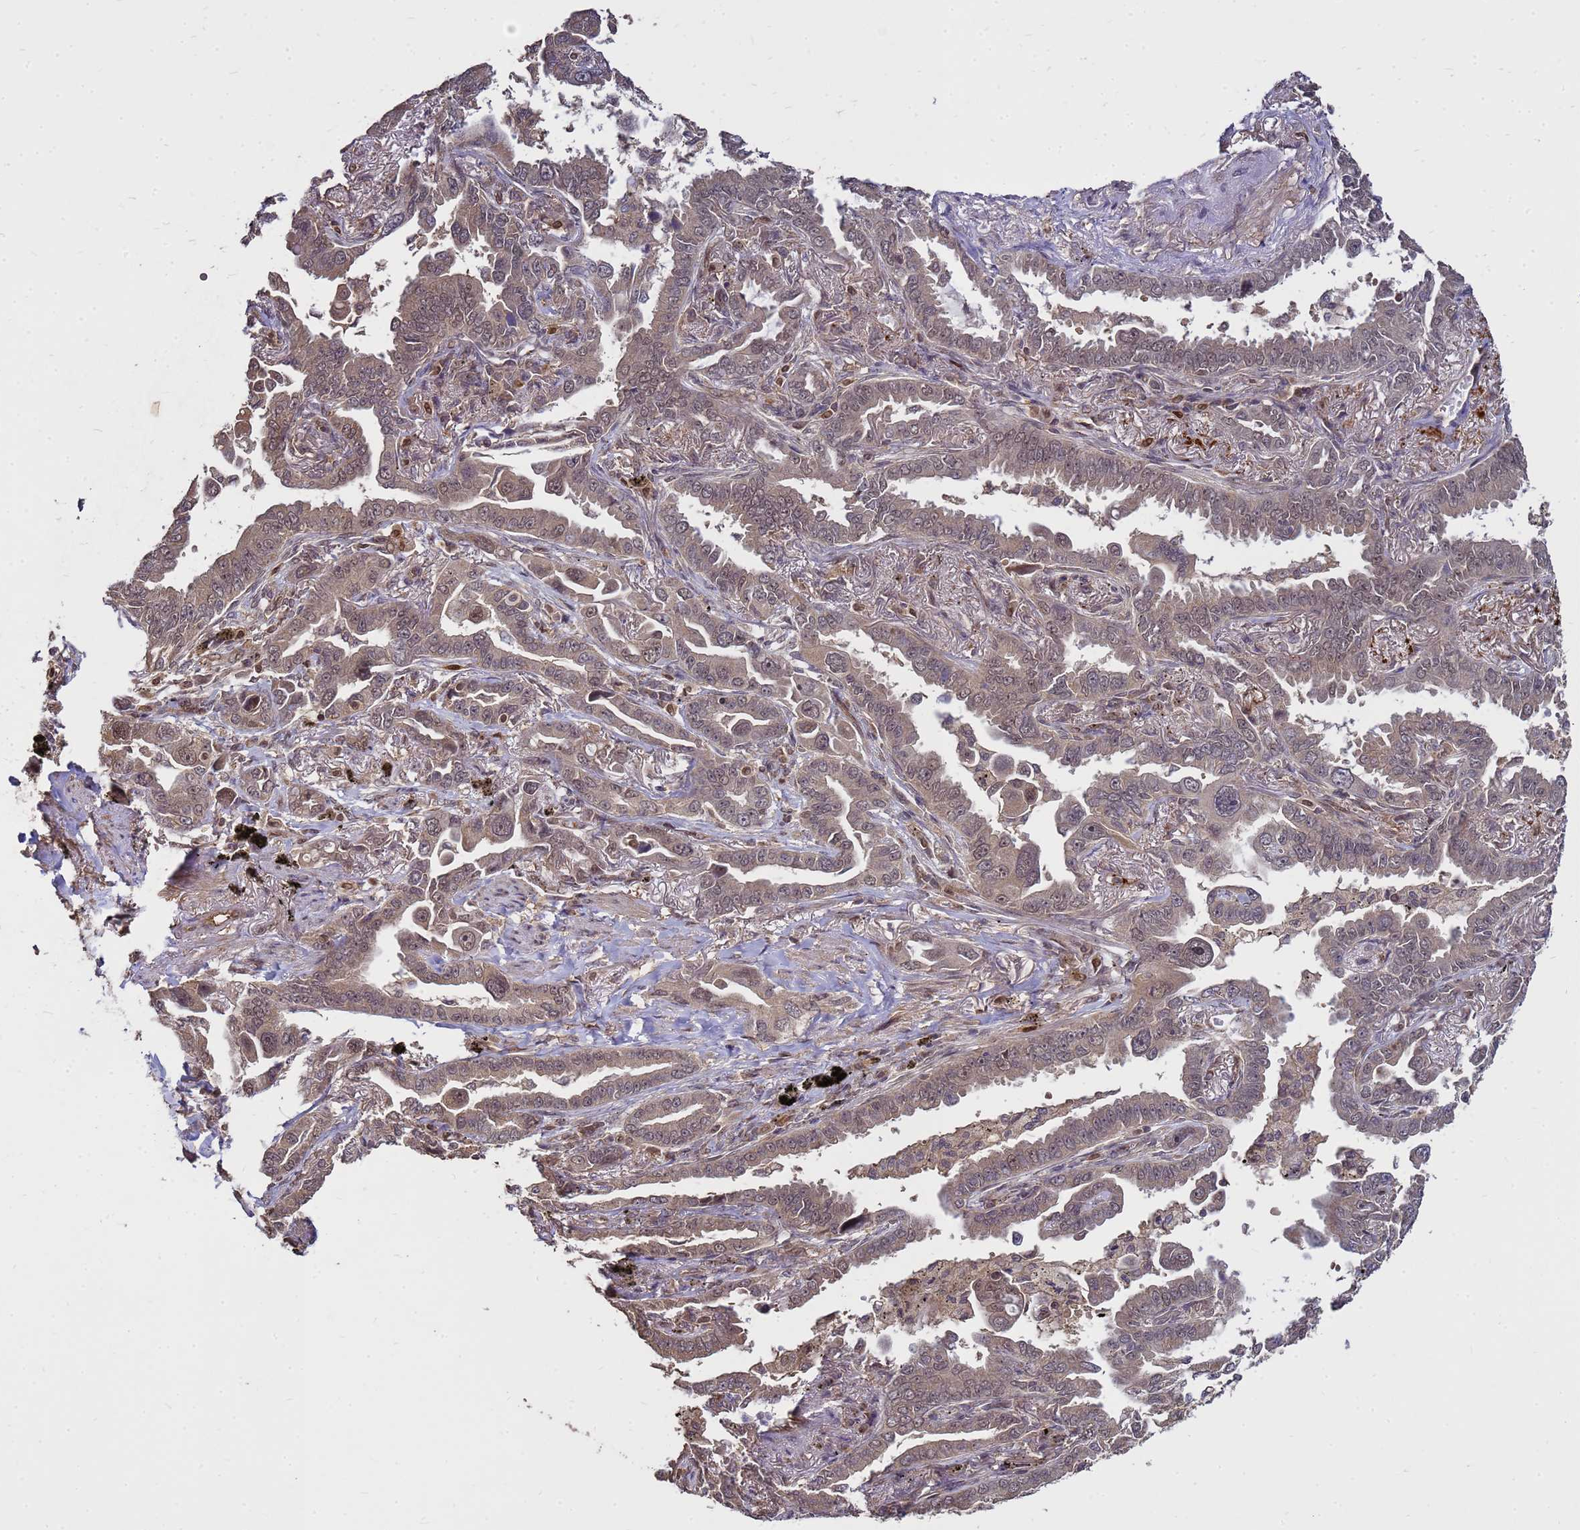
{"staining": {"intensity": "weak", "quantity": "25%-75%", "location": "cytoplasmic/membranous,nuclear"}, "tissue": "lung cancer", "cell_type": "Tumor cells", "image_type": "cancer", "snomed": [{"axis": "morphology", "description": "Adenocarcinoma, NOS"}, {"axis": "topography", "description": "Lung"}], "caption": "A photomicrograph of lung adenocarcinoma stained for a protein exhibits weak cytoplasmic/membranous and nuclear brown staining in tumor cells.", "gene": "CRBN", "patient": {"sex": "male", "age": 67}}